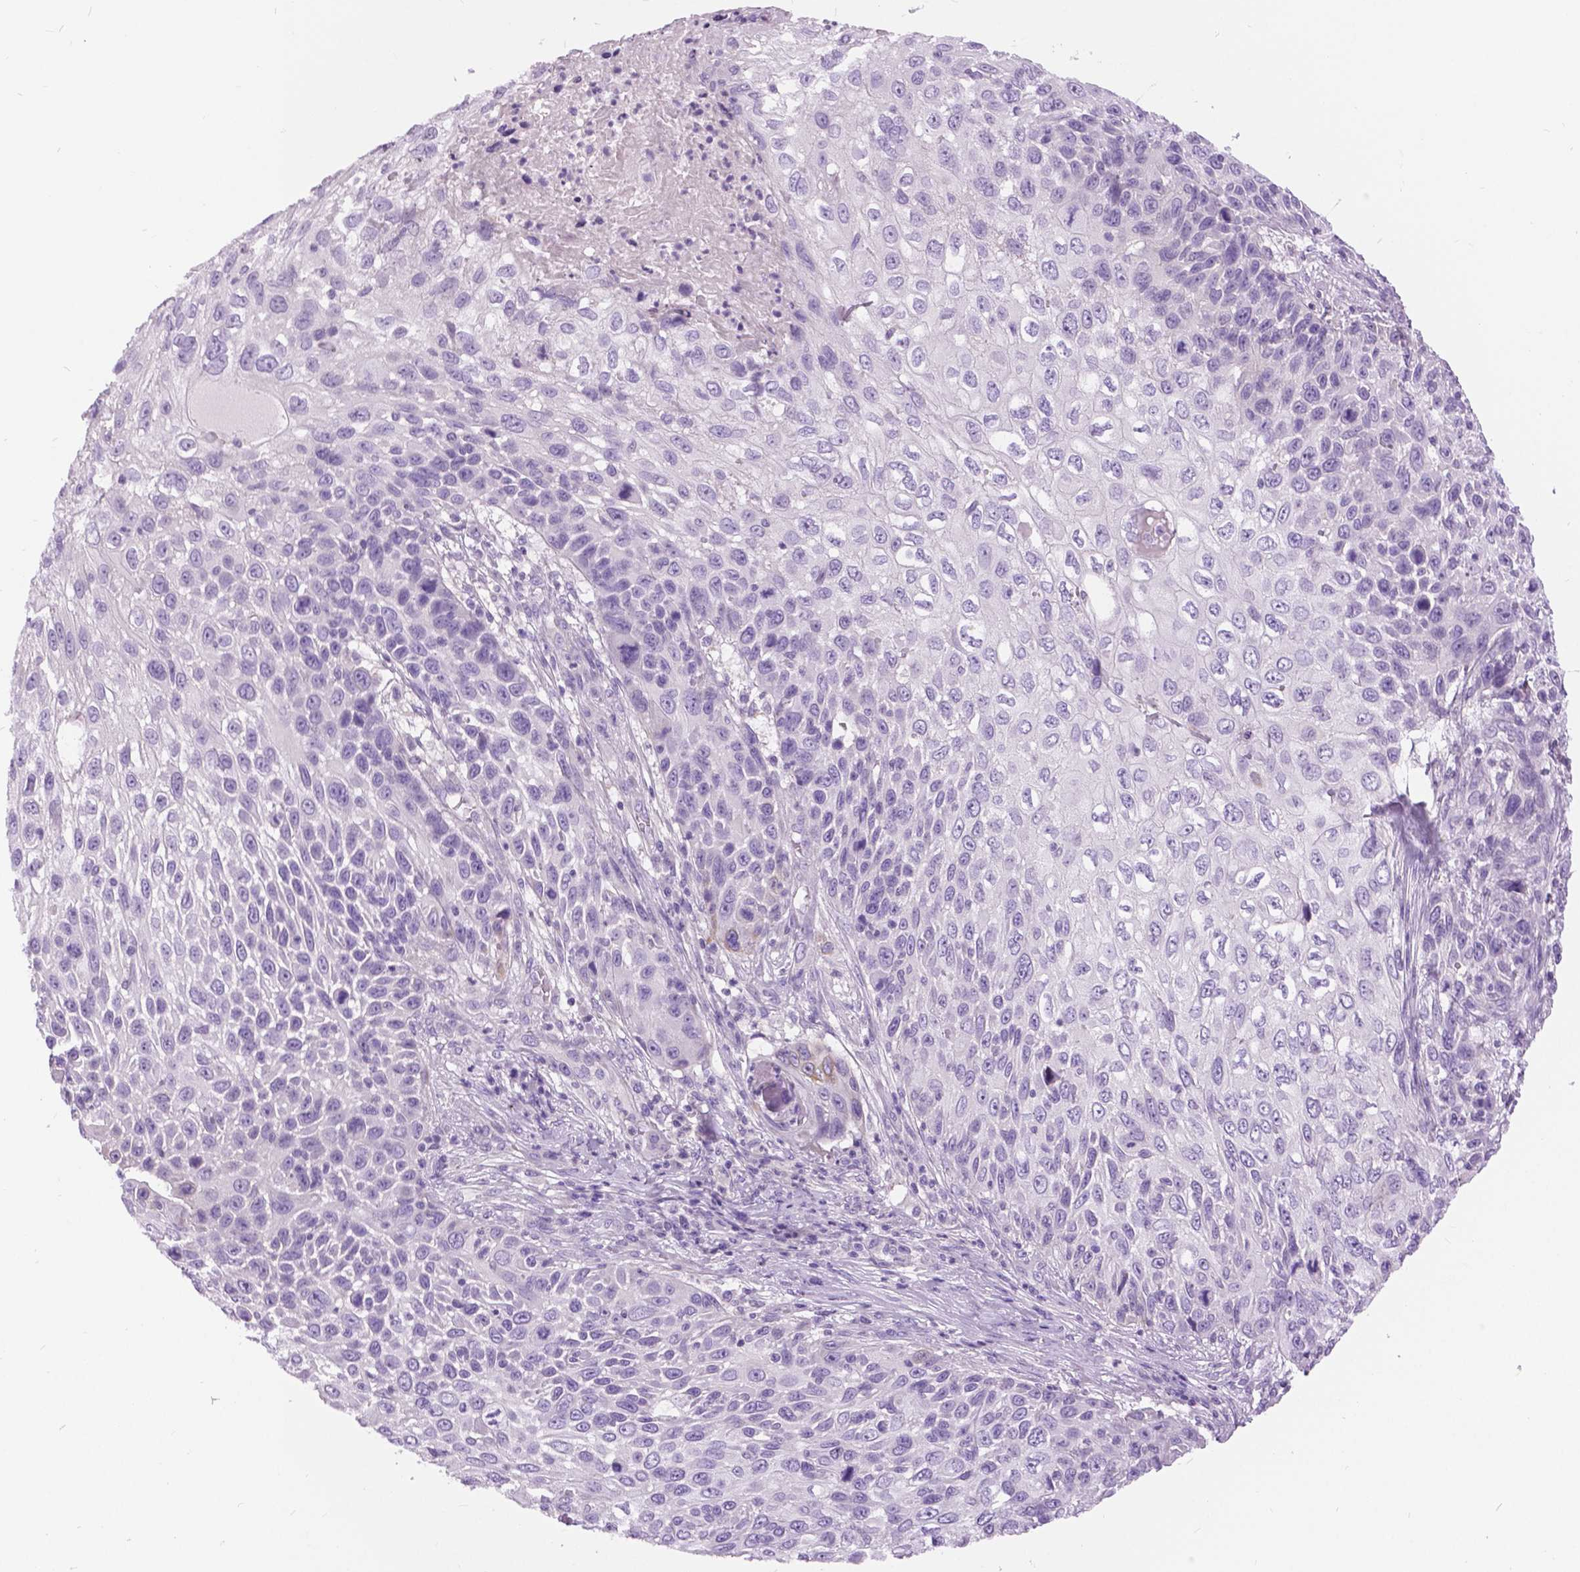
{"staining": {"intensity": "negative", "quantity": "none", "location": "none"}, "tissue": "skin cancer", "cell_type": "Tumor cells", "image_type": "cancer", "snomed": [{"axis": "morphology", "description": "Squamous cell carcinoma, NOS"}, {"axis": "topography", "description": "Skin"}], "caption": "A histopathology image of human skin squamous cell carcinoma is negative for staining in tumor cells.", "gene": "TP53TG5", "patient": {"sex": "male", "age": 92}}